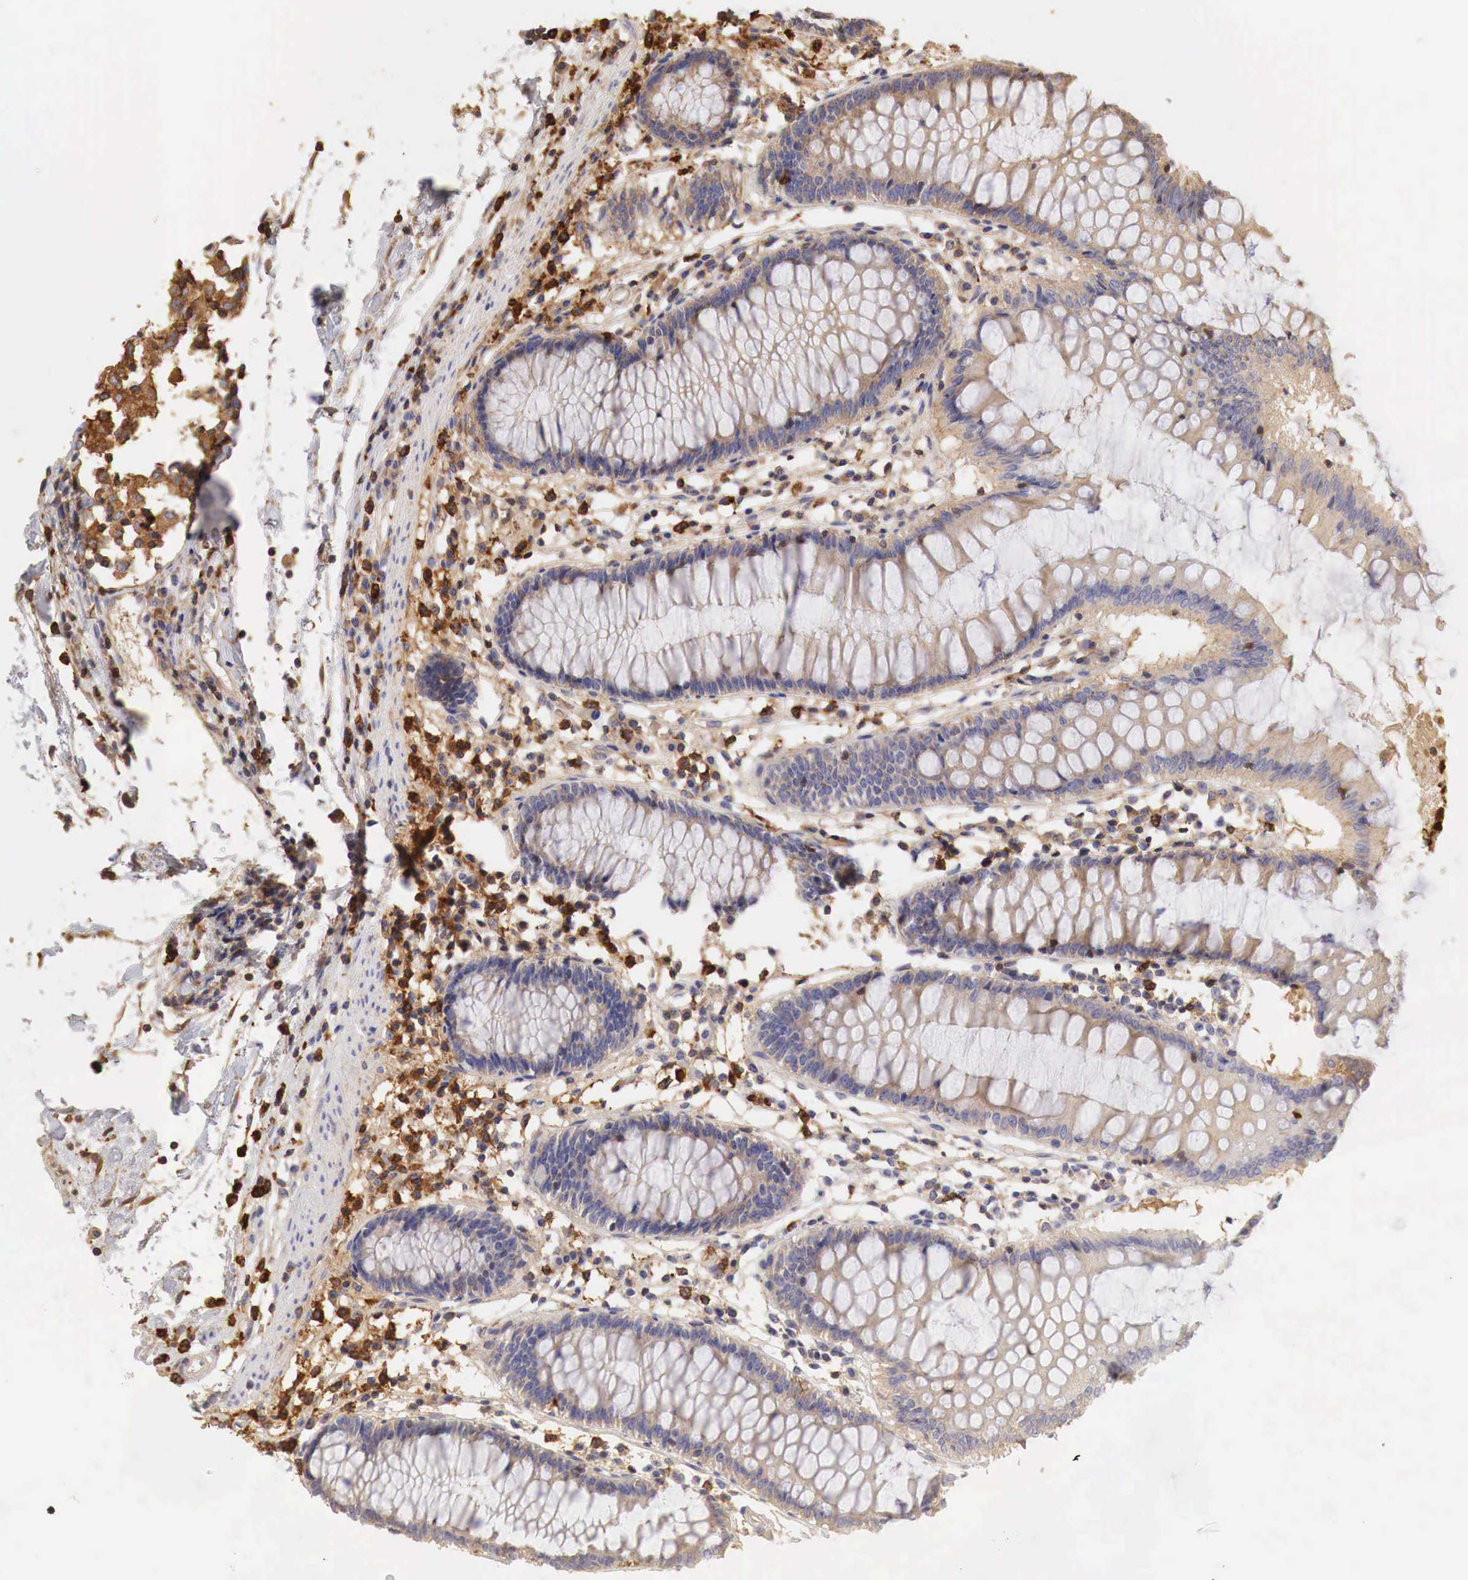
{"staining": {"intensity": "weak", "quantity": ">75%", "location": "cytoplasmic/membranous"}, "tissue": "colon", "cell_type": "Endothelial cells", "image_type": "normal", "snomed": [{"axis": "morphology", "description": "Normal tissue, NOS"}, {"axis": "topography", "description": "Colon"}], "caption": "Unremarkable colon demonstrates weak cytoplasmic/membranous staining in about >75% of endothelial cells The staining was performed using DAB to visualize the protein expression in brown, while the nuclei were stained in blue with hematoxylin (Magnification: 20x)..", "gene": "G6PD", "patient": {"sex": "female", "age": 55}}